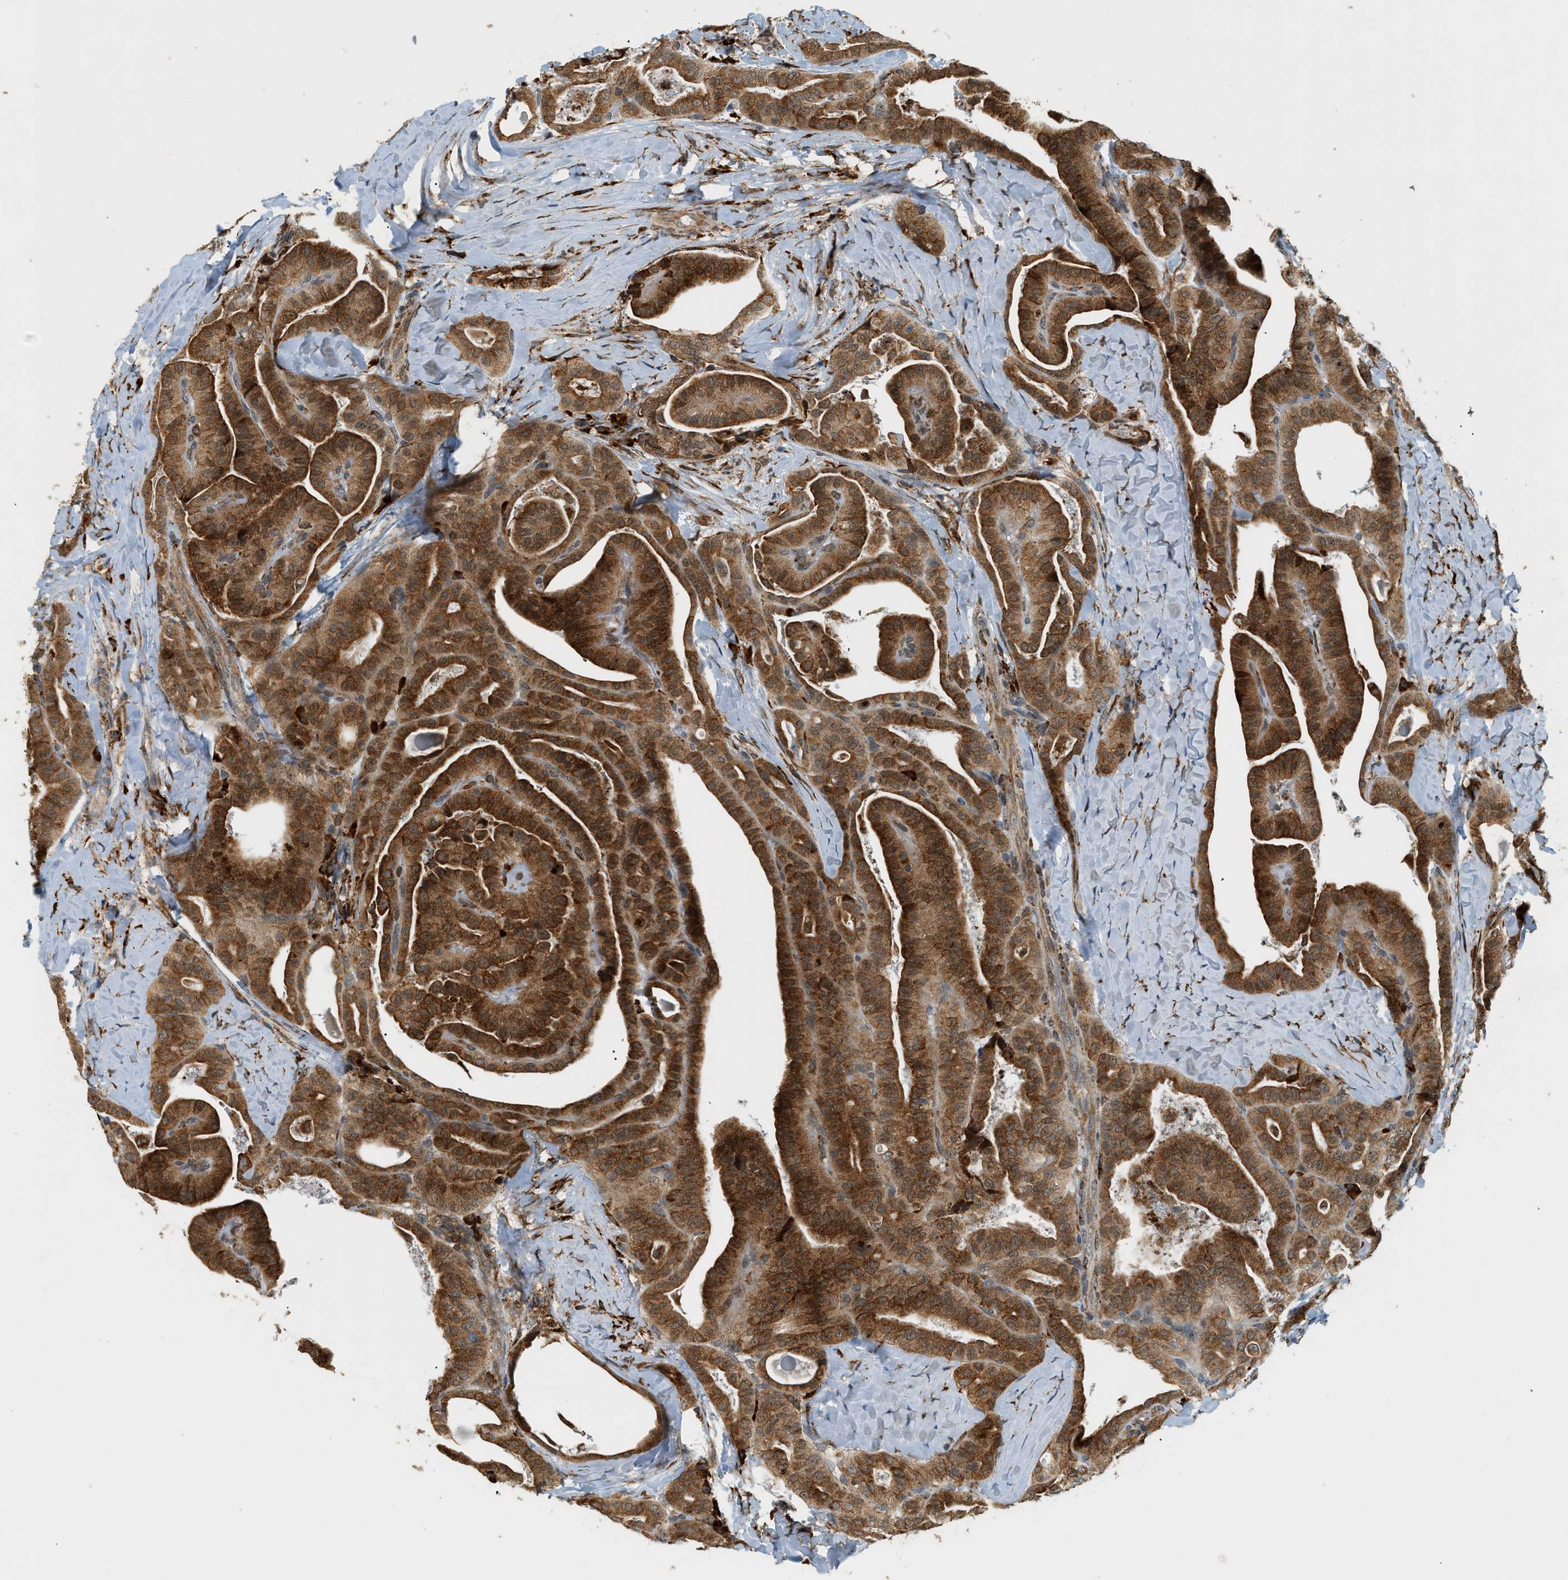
{"staining": {"intensity": "strong", "quantity": ">75%", "location": "cytoplasmic/membranous,nuclear"}, "tissue": "thyroid cancer", "cell_type": "Tumor cells", "image_type": "cancer", "snomed": [{"axis": "morphology", "description": "Papillary adenocarcinoma, NOS"}, {"axis": "topography", "description": "Thyroid gland"}], "caption": "IHC histopathology image of human thyroid cancer (papillary adenocarcinoma) stained for a protein (brown), which displays high levels of strong cytoplasmic/membranous and nuclear positivity in approximately >75% of tumor cells.", "gene": "SEMA4D", "patient": {"sex": "male", "age": 77}}